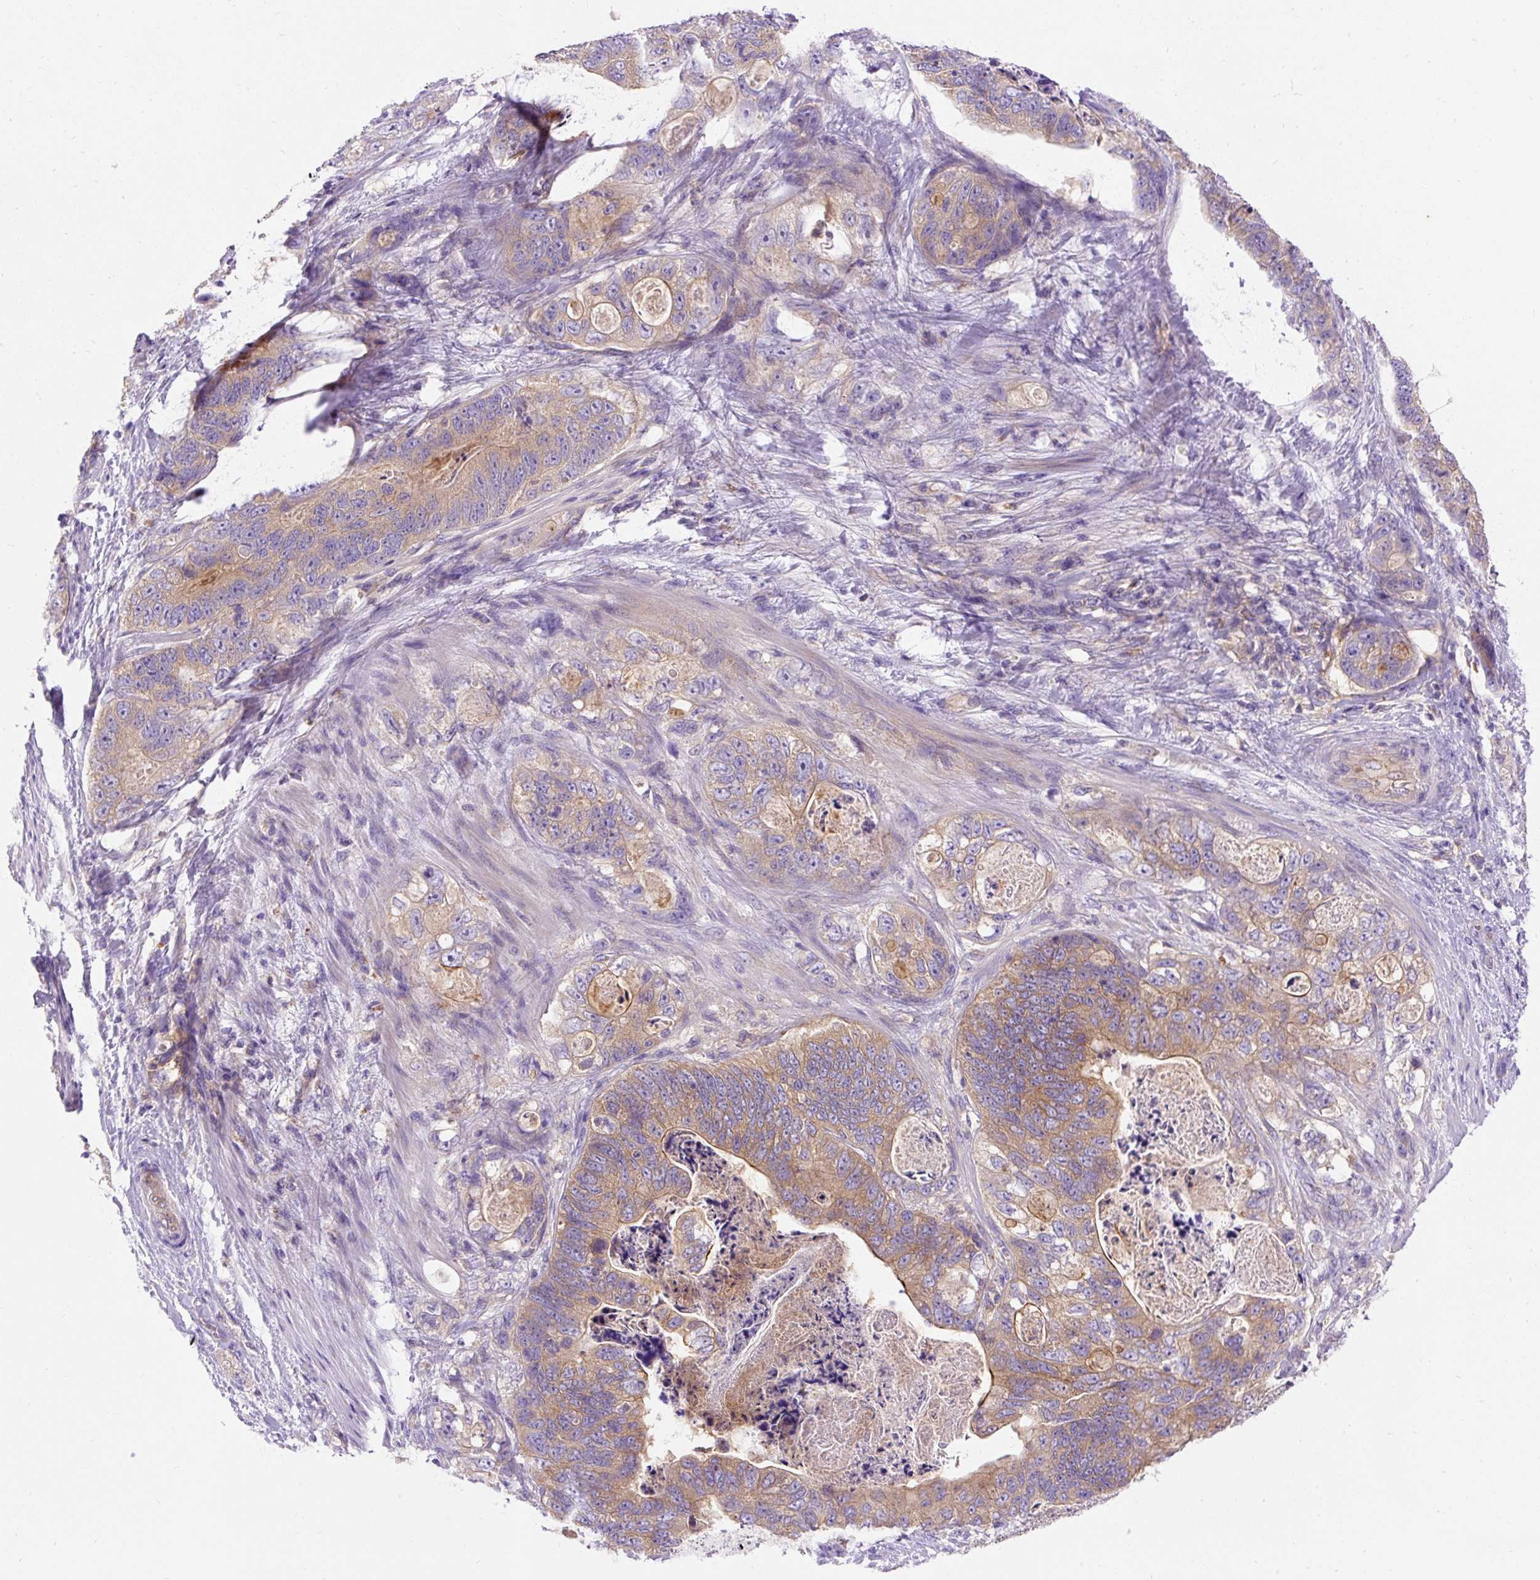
{"staining": {"intensity": "moderate", "quantity": "25%-75%", "location": "cytoplasmic/membranous"}, "tissue": "stomach cancer", "cell_type": "Tumor cells", "image_type": "cancer", "snomed": [{"axis": "morphology", "description": "Normal tissue, NOS"}, {"axis": "morphology", "description": "Adenocarcinoma, NOS"}, {"axis": "topography", "description": "Stomach"}], "caption": "This micrograph demonstrates immunohistochemistry (IHC) staining of human stomach adenocarcinoma, with medium moderate cytoplasmic/membranous expression in approximately 25%-75% of tumor cells.", "gene": "OR4K15", "patient": {"sex": "female", "age": 89}}